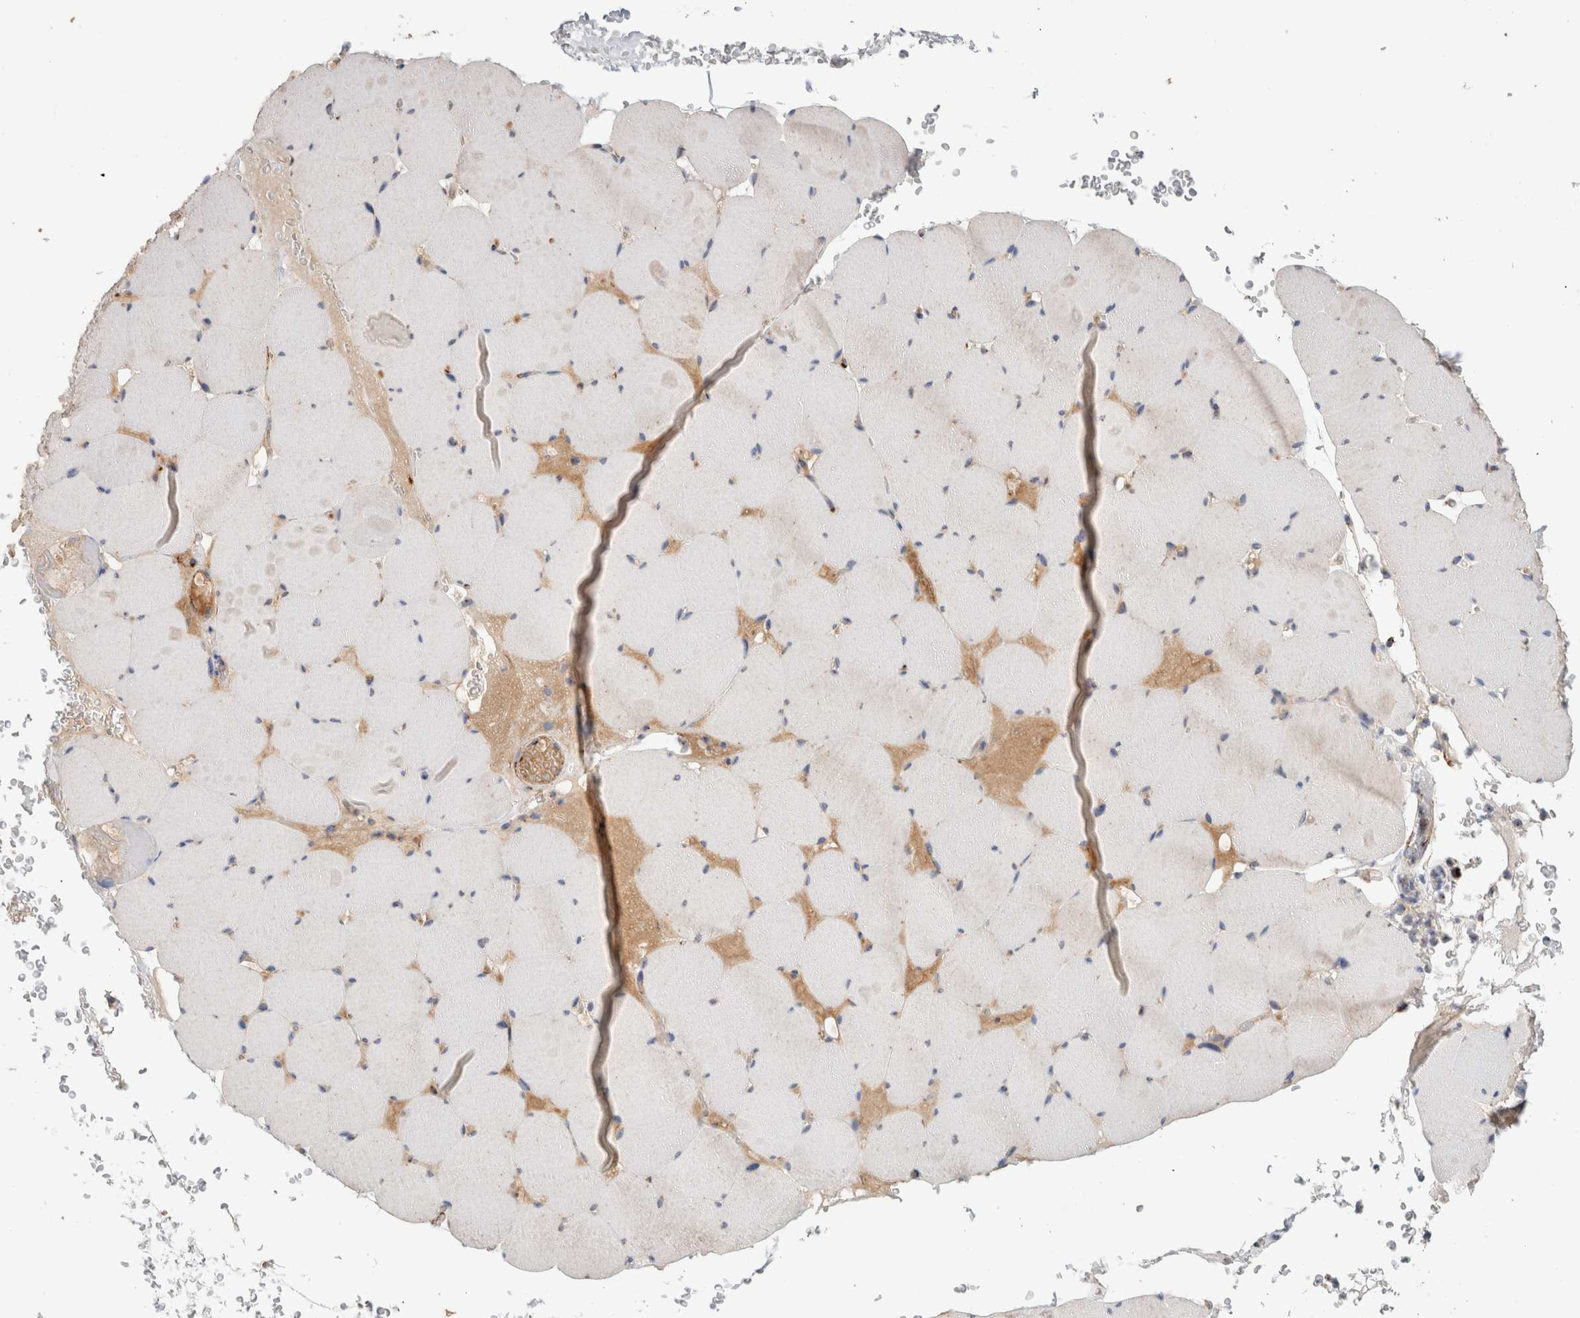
{"staining": {"intensity": "weak", "quantity": "<25%", "location": "cytoplasmic/membranous"}, "tissue": "skeletal muscle", "cell_type": "Myocytes", "image_type": "normal", "snomed": [{"axis": "morphology", "description": "Normal tissue, NOS"}, {"axis": "topography", "description": "Skeletal muscle"}], "caption": "Immunohistochemical staining of unremarkable skeletal muscle reveals no significant staining in myocytes. The staining was performed using DAB (3,3'-diaminobenzidine) to visualize the protein expression in brown, while the nuclei were stained in blue with hematoxylin (Magnification: 20x).", "gene": "IARS2", "patient": {"sex": "male", "age": 62}}